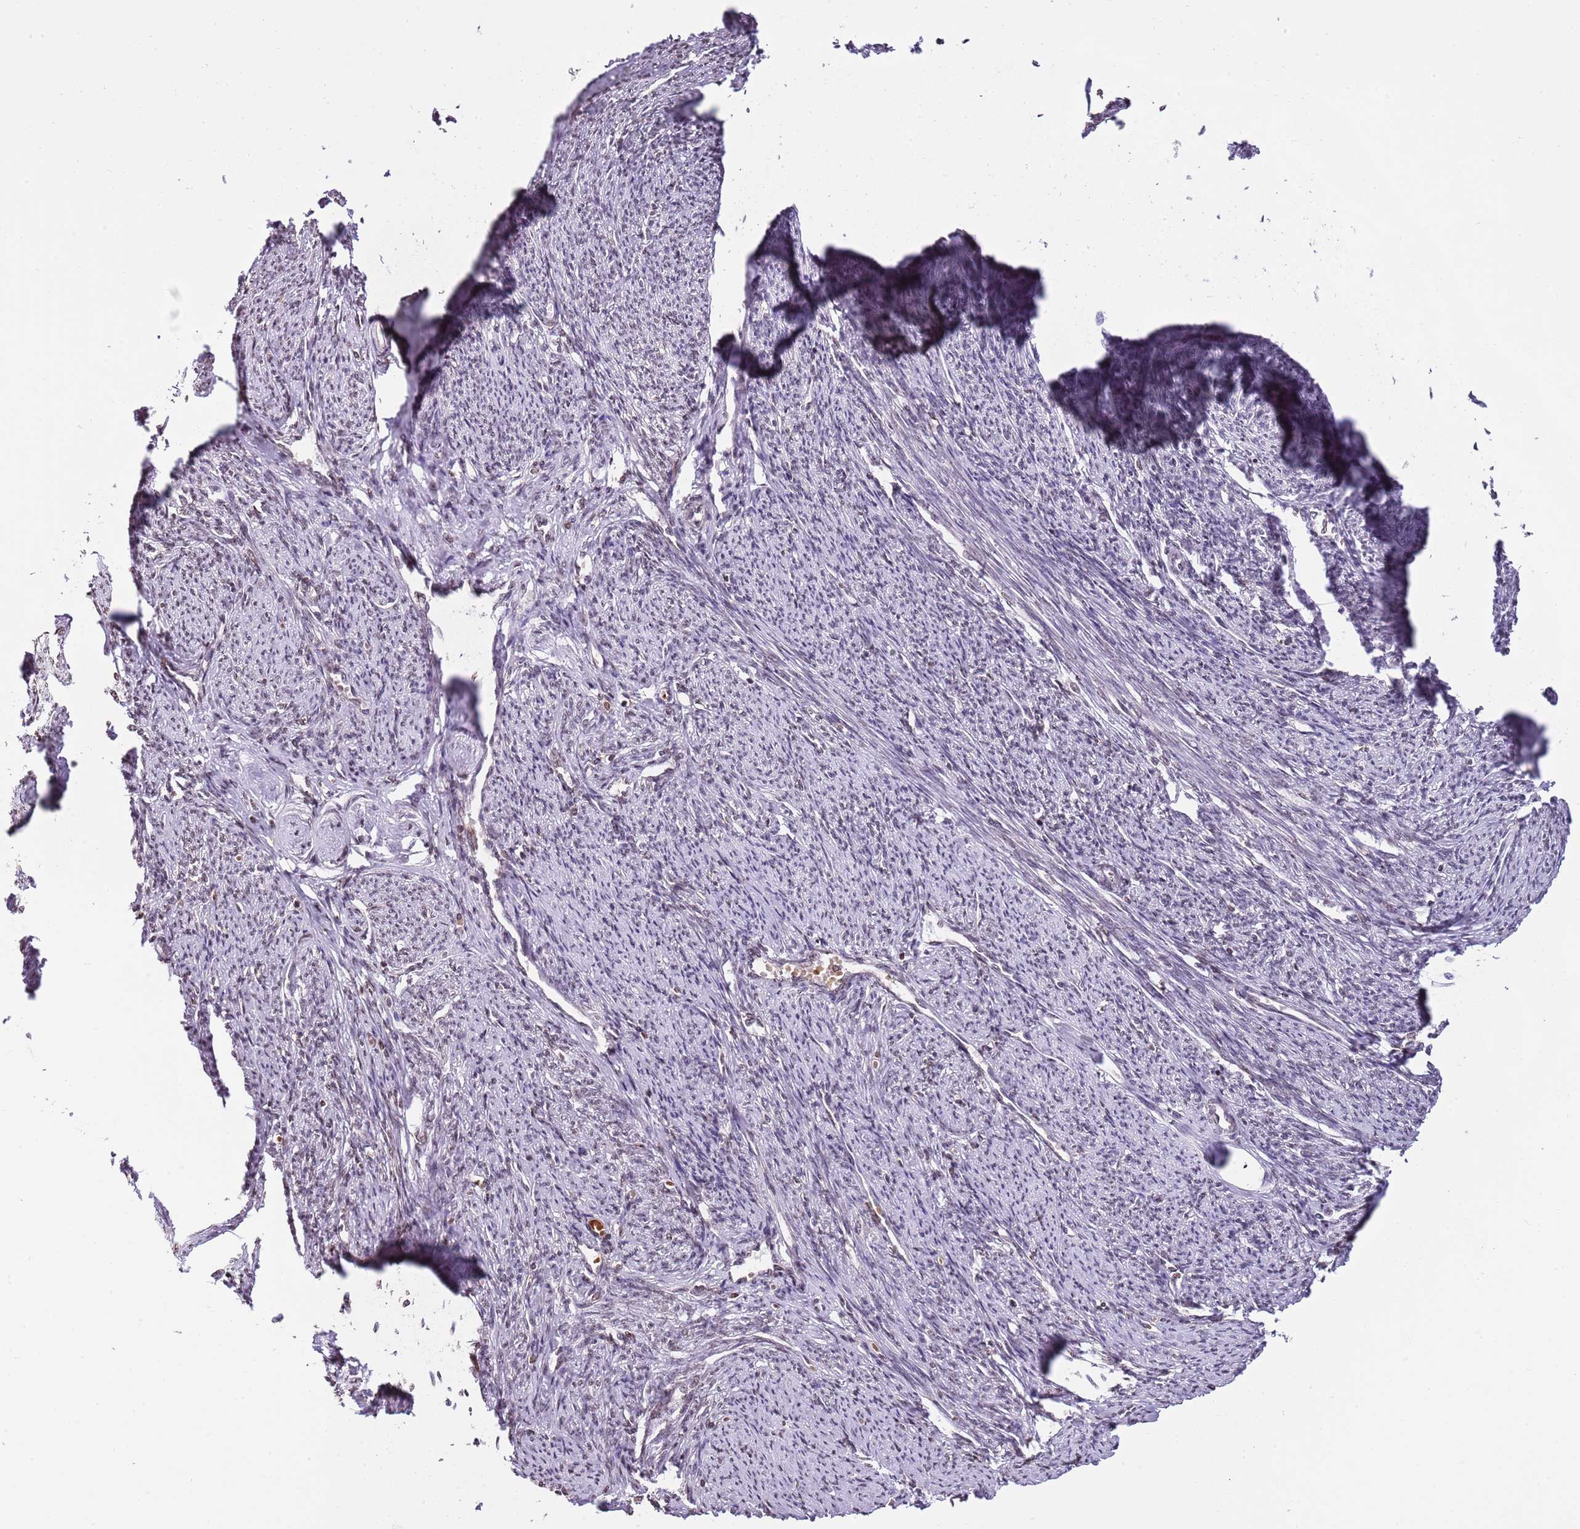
{"staining": {"intensity": "moderate", "quantity": "25%-75%", "location": "nuclear"}, "tissue": "smooth muscle", "cell_type": "Smooth muscle cells", "image_type": "normal", "snomed": [{"axis": "morphology", "description": "Normal tissue, NOS"}, {"axis": "topography", "description": "Smooth muscle"}, {"axis": "topography", "description": "Uterus"}], "caption": "Protein expression analysis of benign smooth muscle reveals moderate nuclear expression in about 25%-75% of smooth muscle cells. (Stains: DAB in brown, nuclei in blue, Microscopy: brightfield microscopy at high magnification).", "gene": "KPNA3", "patient": {"sex": "female", "age": 59}}